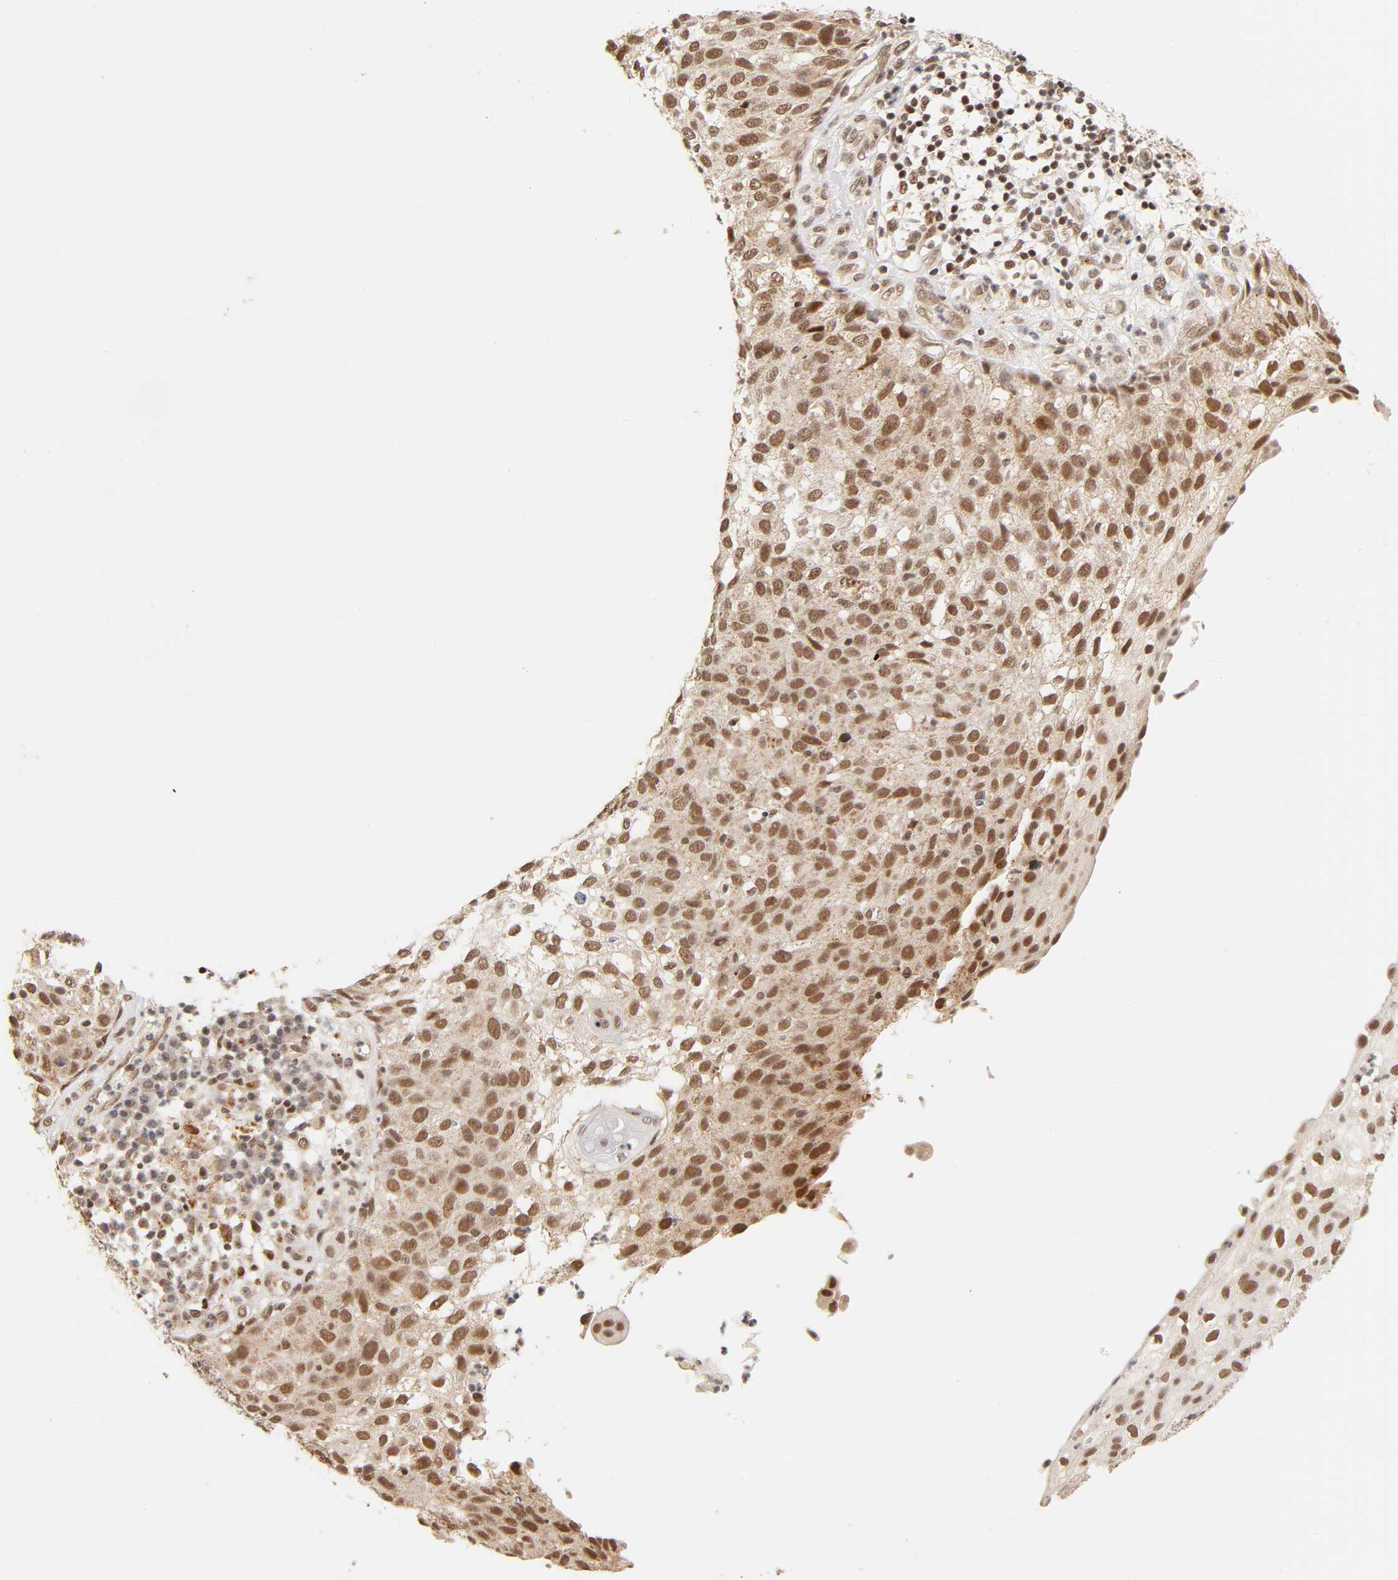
{"staining": {"intensity": "moderate", "quantity": ">75%", "location": "cytoplasmic/membranous,nuclear"}, "tissue": "skin cancer", "cell_type": "Tumor cells", "image_type": "cancer", "snomed": [{"axis": "morphology", "description": "Squamous cell carcinoma, NOS"}, {"axis": "topography", "description": "Skin"}], "caption": "Immunohistochemistry (DAB (3,3'-diaminobenzidine)) staining of human squamous cell carcinoma (skin) displays moderate cytoplasmic/membranous and nuclear protein expression in about >75% of tumor cells.", "gene": "TAF10", "patient": {"sex": "male", "age": 87}}